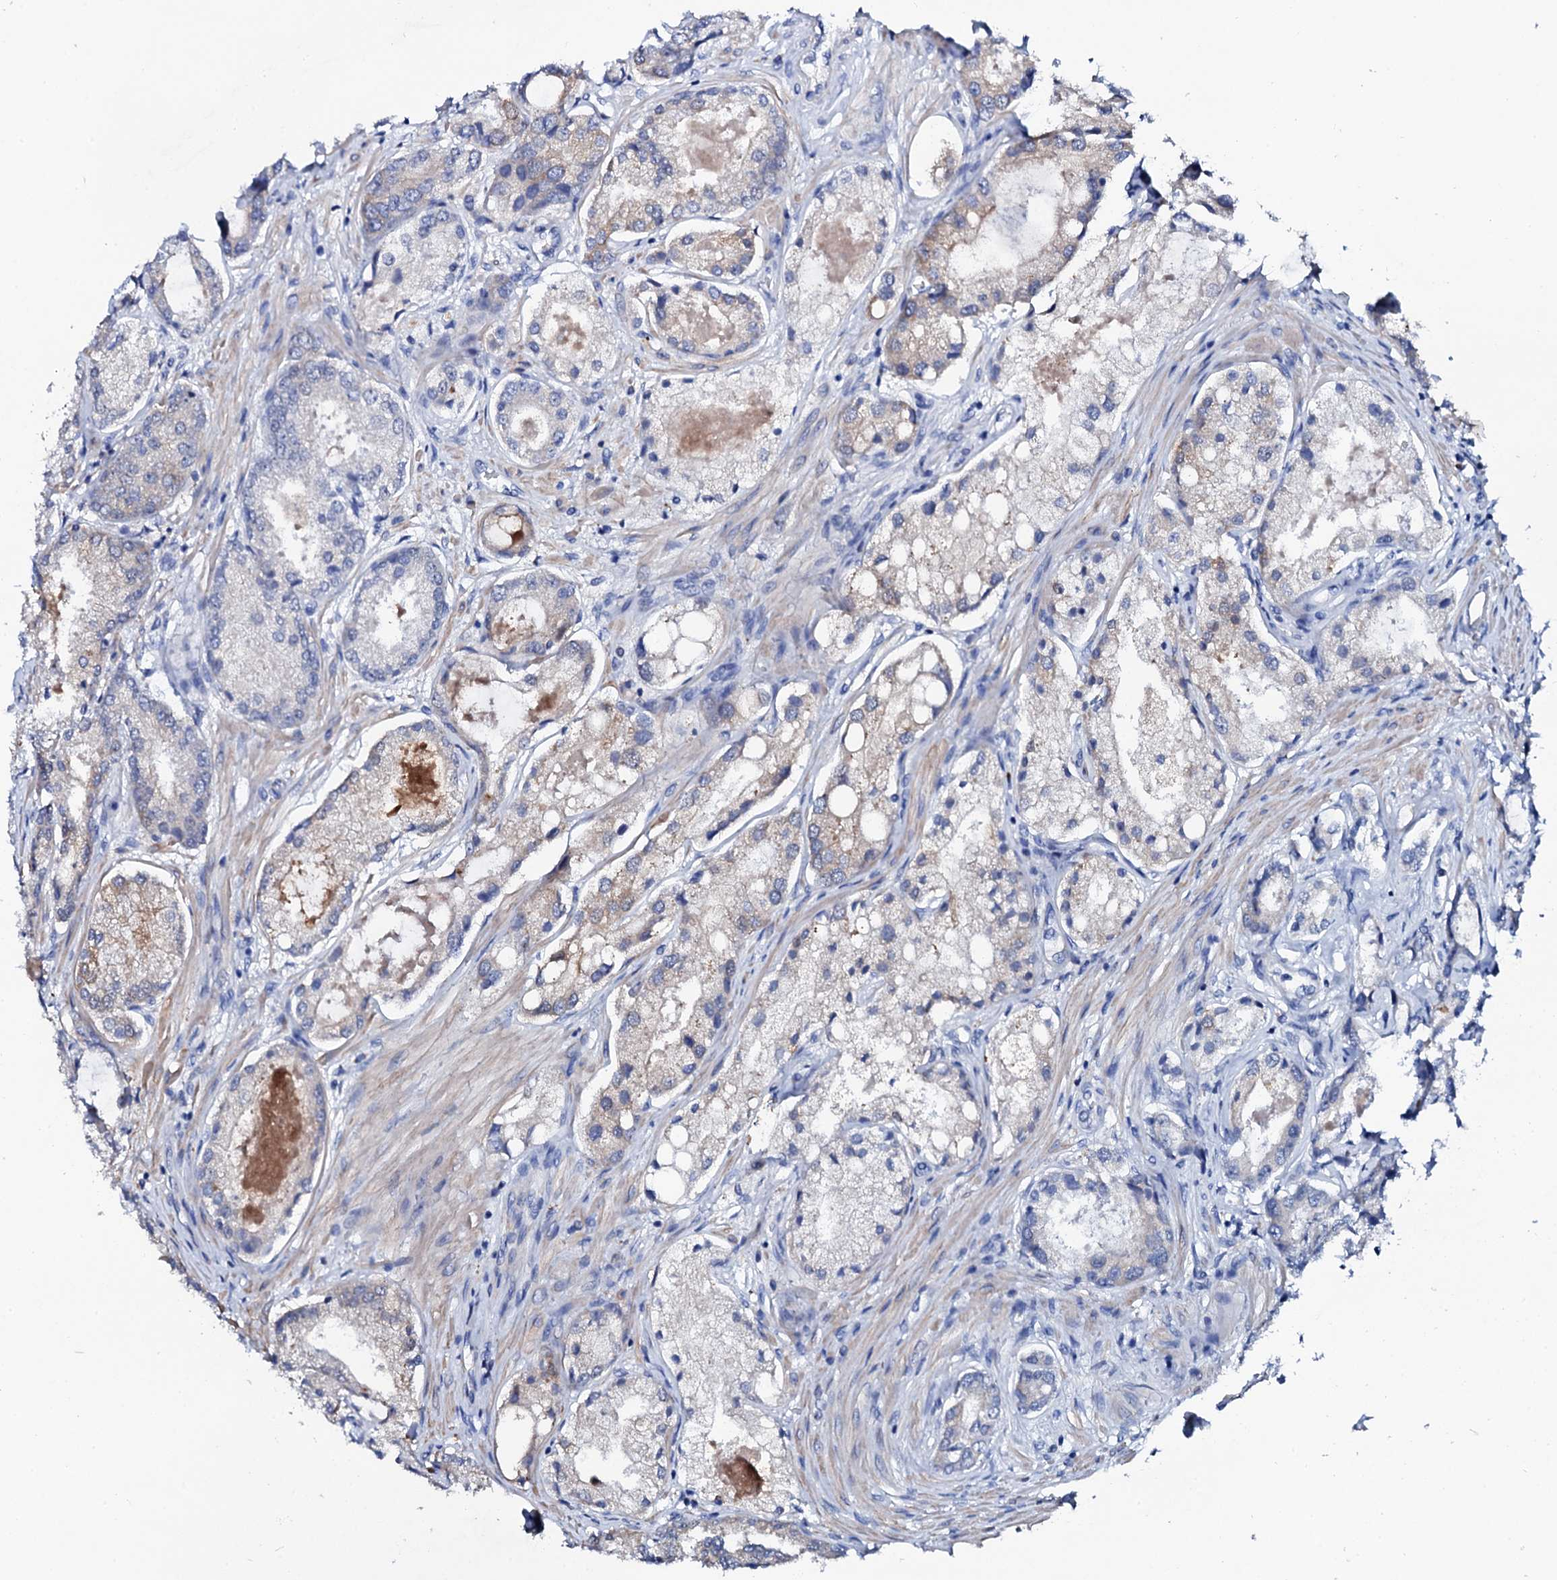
{"staining": {"intensity": "weak", "quantity": "<25%", "location": "cytoplasmic/membranous"}, "tissue": "prostate cancer", "cell_type": "Tumor cells", "image_type": "cancer", "snomed": [{"axis": "morphology", "description": "Adenocarcinoma, Low grade"}, {"axis": "topography", "description": "Prostate"}], "caption": "Immunohistochemical staining of prostate adenocarcinoma (low-grade) displays no significant staining in tumor cells.", "gene": "GLB1L3", "patient": {"sex": "male", "age": 68}}